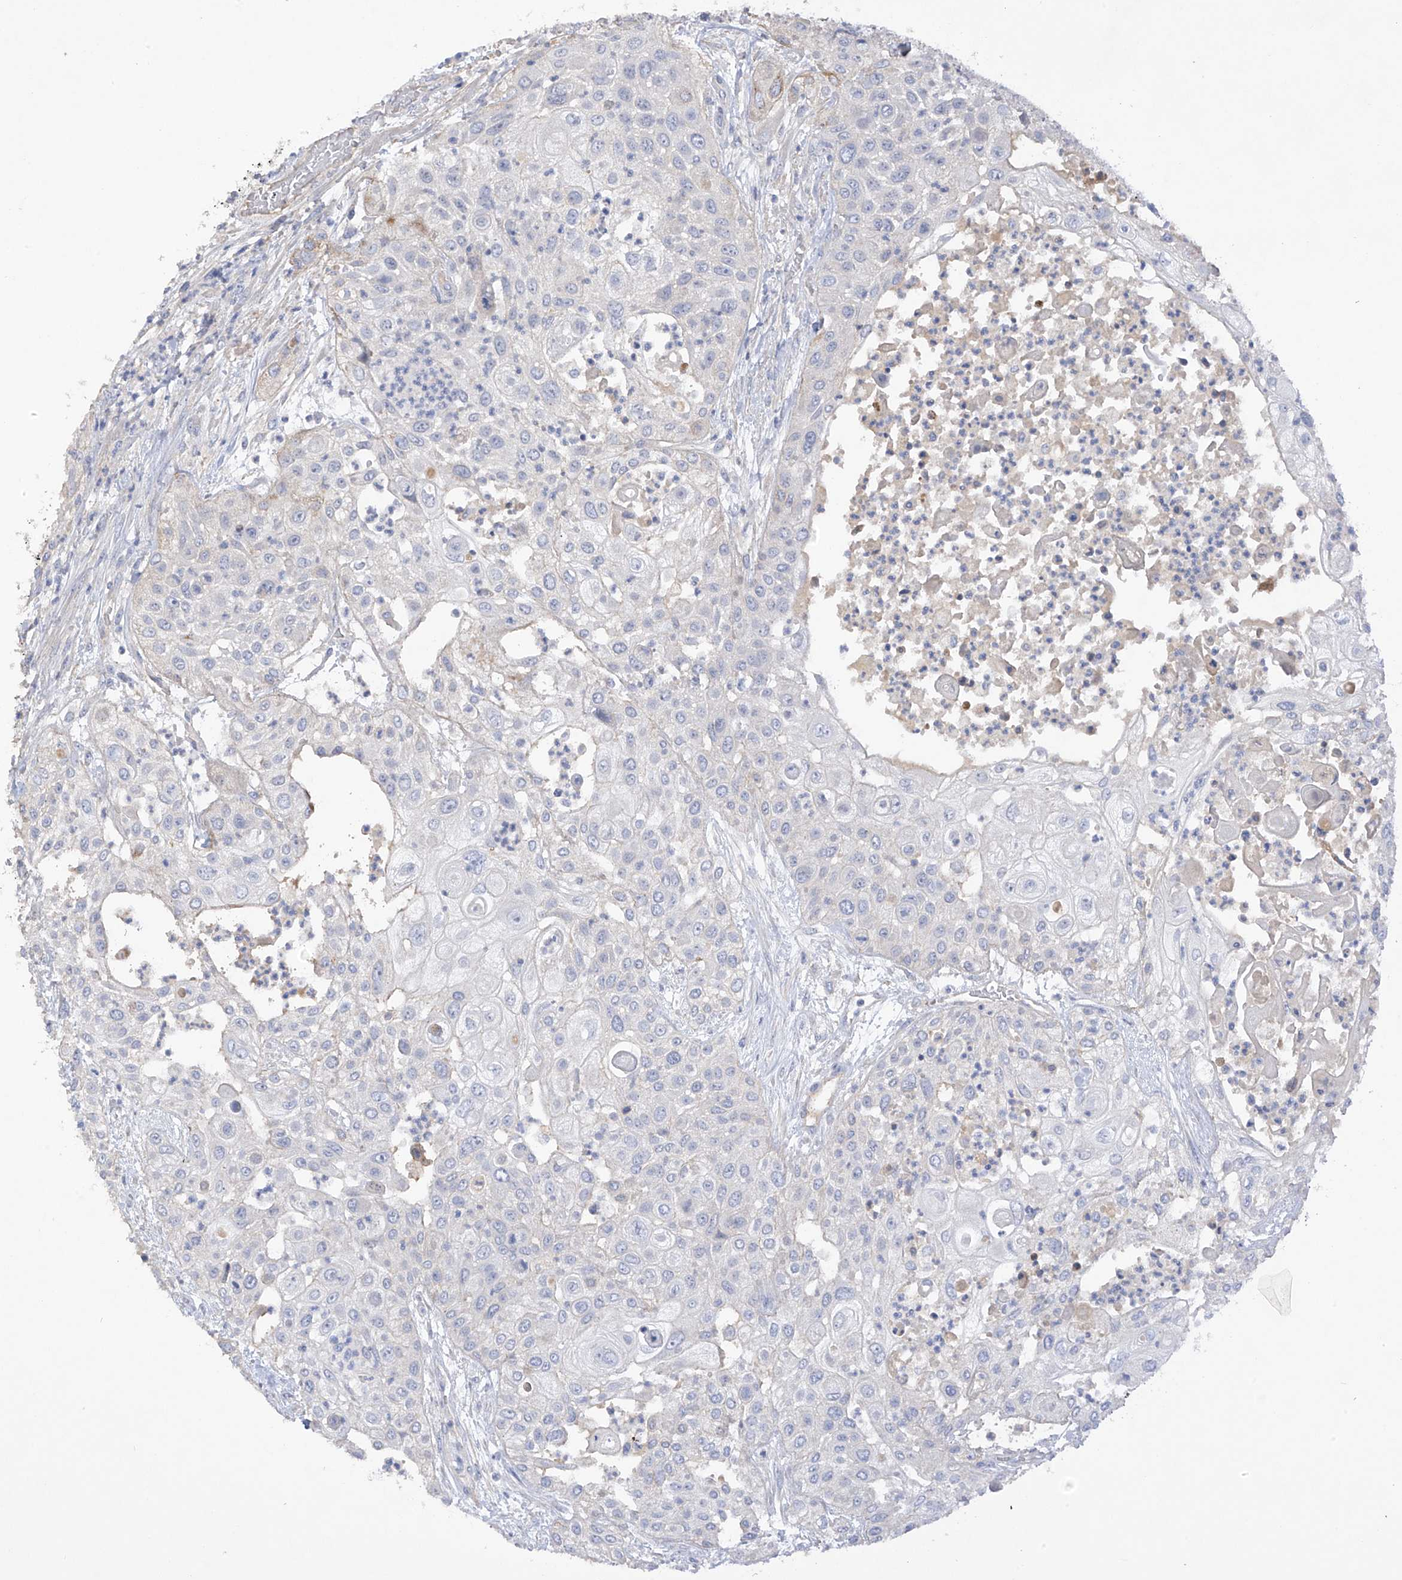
{"staining": {"intensity": "negative", "quantity": "none", "location": "none"}, "tissue": "urothelial cancer", "cell_type": "Tumor cells", "image_type": "cancer", "snomed": [{"axis": "morphology", "description": "Urothelial carcinoma, High grade"}, {"axis": "topography", "description": "Urinary bladder"}], "caption": "This image is of urothelial cancer stained with IHC to label a protein in brown with the nuclei are counter-stained blue. There is no expression in tumor cells. (DAB (3,3'-diaminobenzidine) IHC, high magnification).", "gene": "PRSS12", "patient": {"sex": "female", "age": 79}}